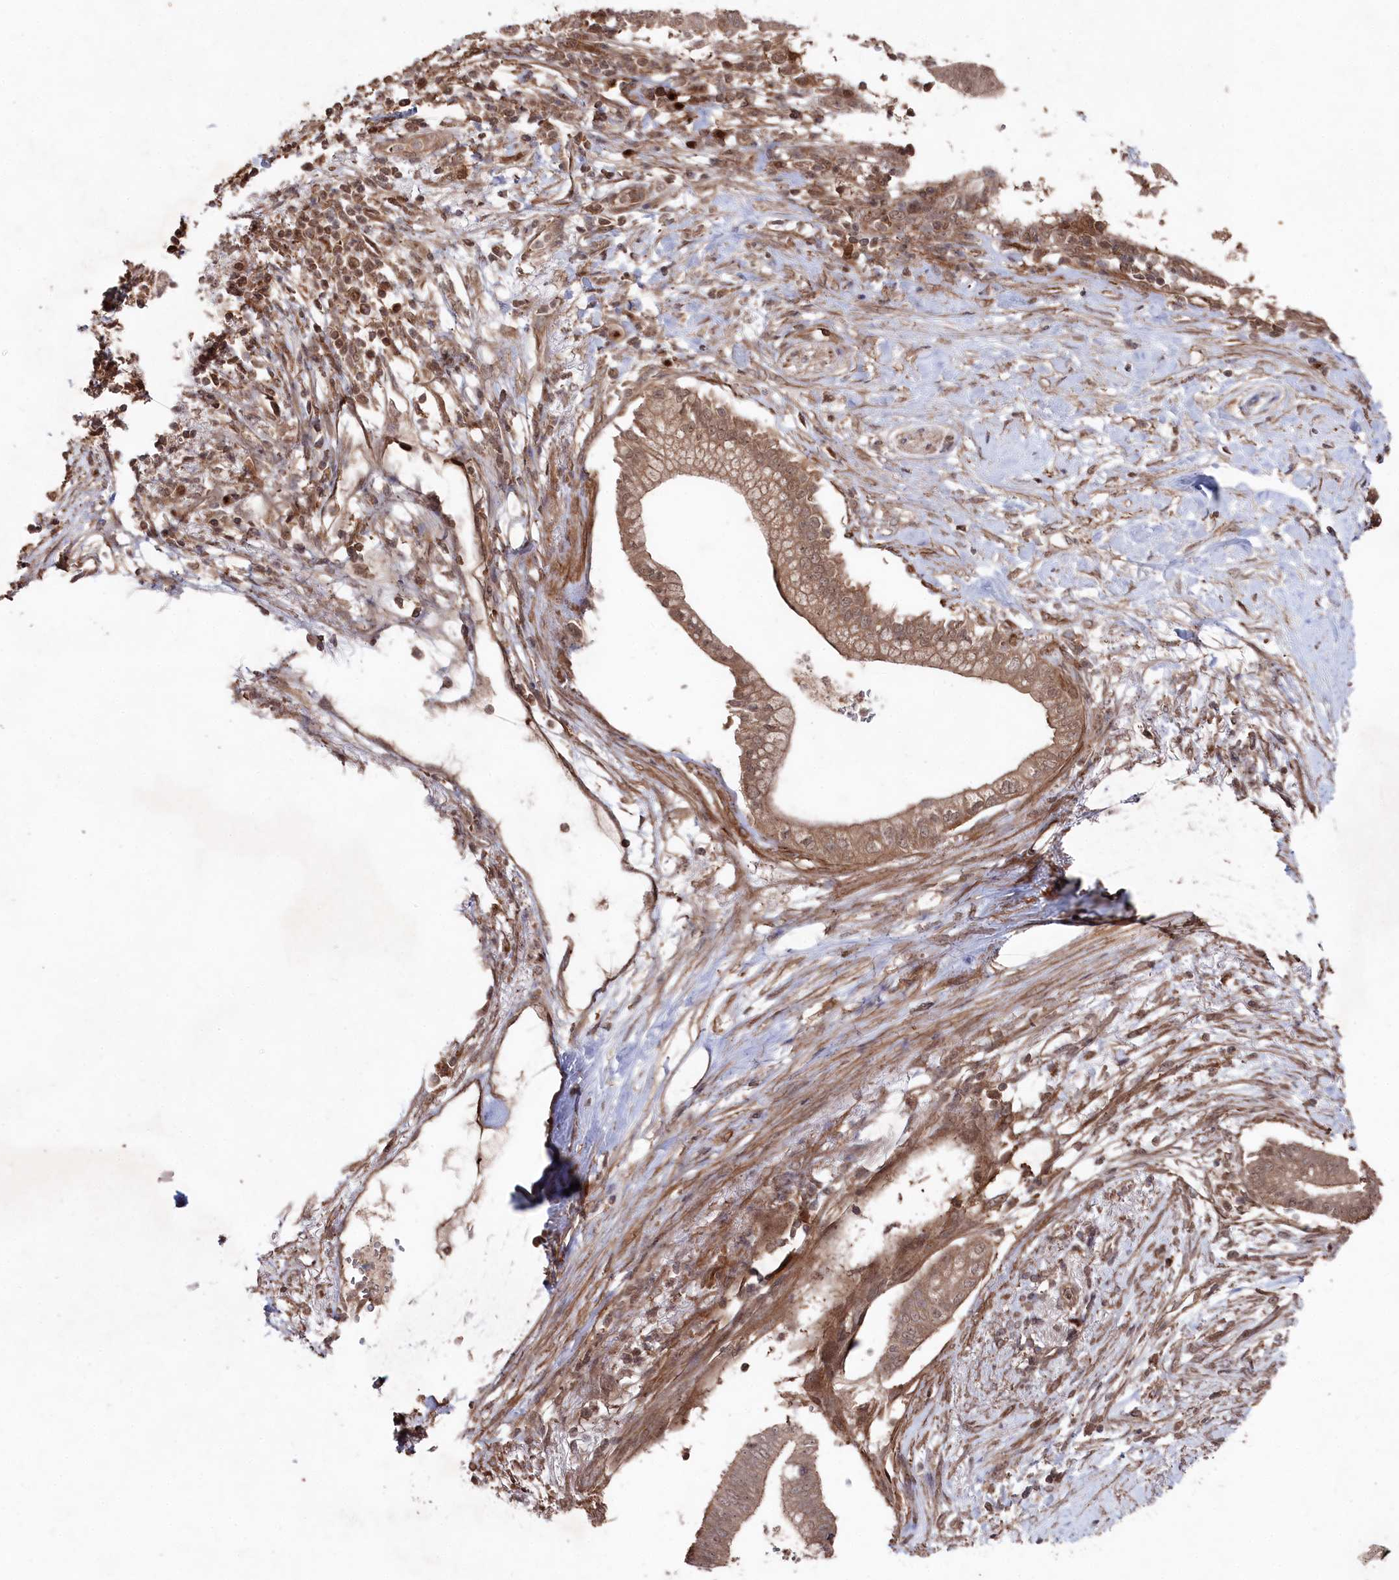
{"staining": {"intensity": "moderate", "quantity": ">75%", "location": "cytoplasmic/membranous,nuclear"}, "tissue": "pancreatic cancer", "cell_type": "Tumor cells", "image_type": "cancer", "snomed": [{"axis": "morphology", "description": "Adenocarcinoma, NOS"}, {"axis": "topography", "description": "Pancreas"}], "caption": "Immunohistochemistry staining of pancreatic adenocarcinoma, which exhibits medium levels of moderate cytoplasmic/membranous and nuclear staining in about >75% of tumor cells indicating moderate cytoplasmic/membranous and nuclear protein expression. The staining was performed using DAB (brown) for protein detection and nuclei were counterstained in hematoxylin (blue).", "gene": "BORCS7", "patient": {"sex": "male", "age": 68}}